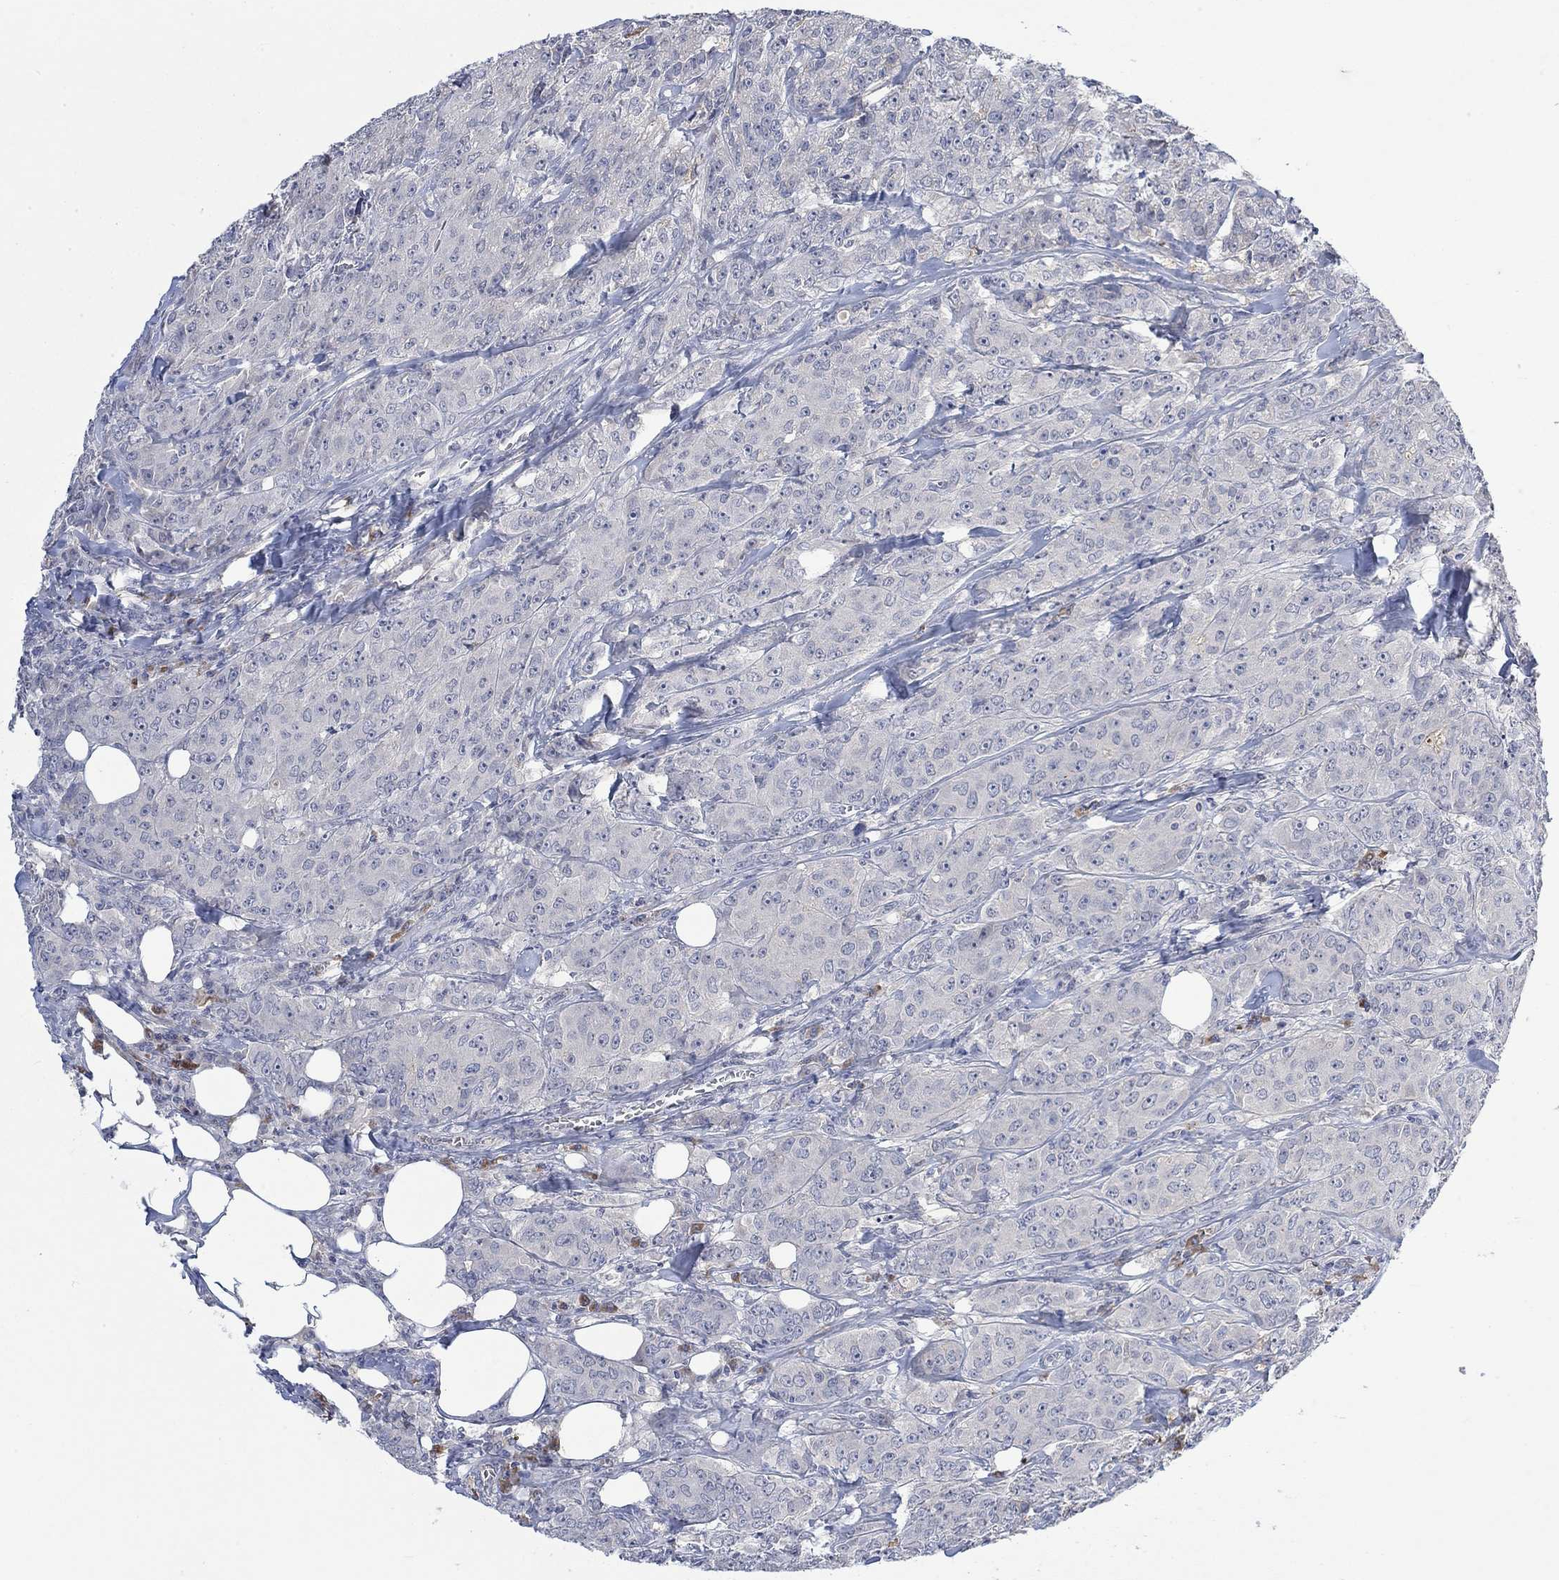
{"staining": {"intensity": "negative", "quantity": "none", "location": "none"}, "tissue": "breast cancer", "cell_type": "Tumor cells", "image_type": "cancer", "snomed": [{"axis": "morphology", "description": "Duct carcinoma"}, {"axis": "topography", "description": "Breast"}], "caption": "Tumor cells show no significant positivity in breast invasive ductal carcinoma.", "gene": "MSTN", "patient": {"sex": "female", "age": 43}}